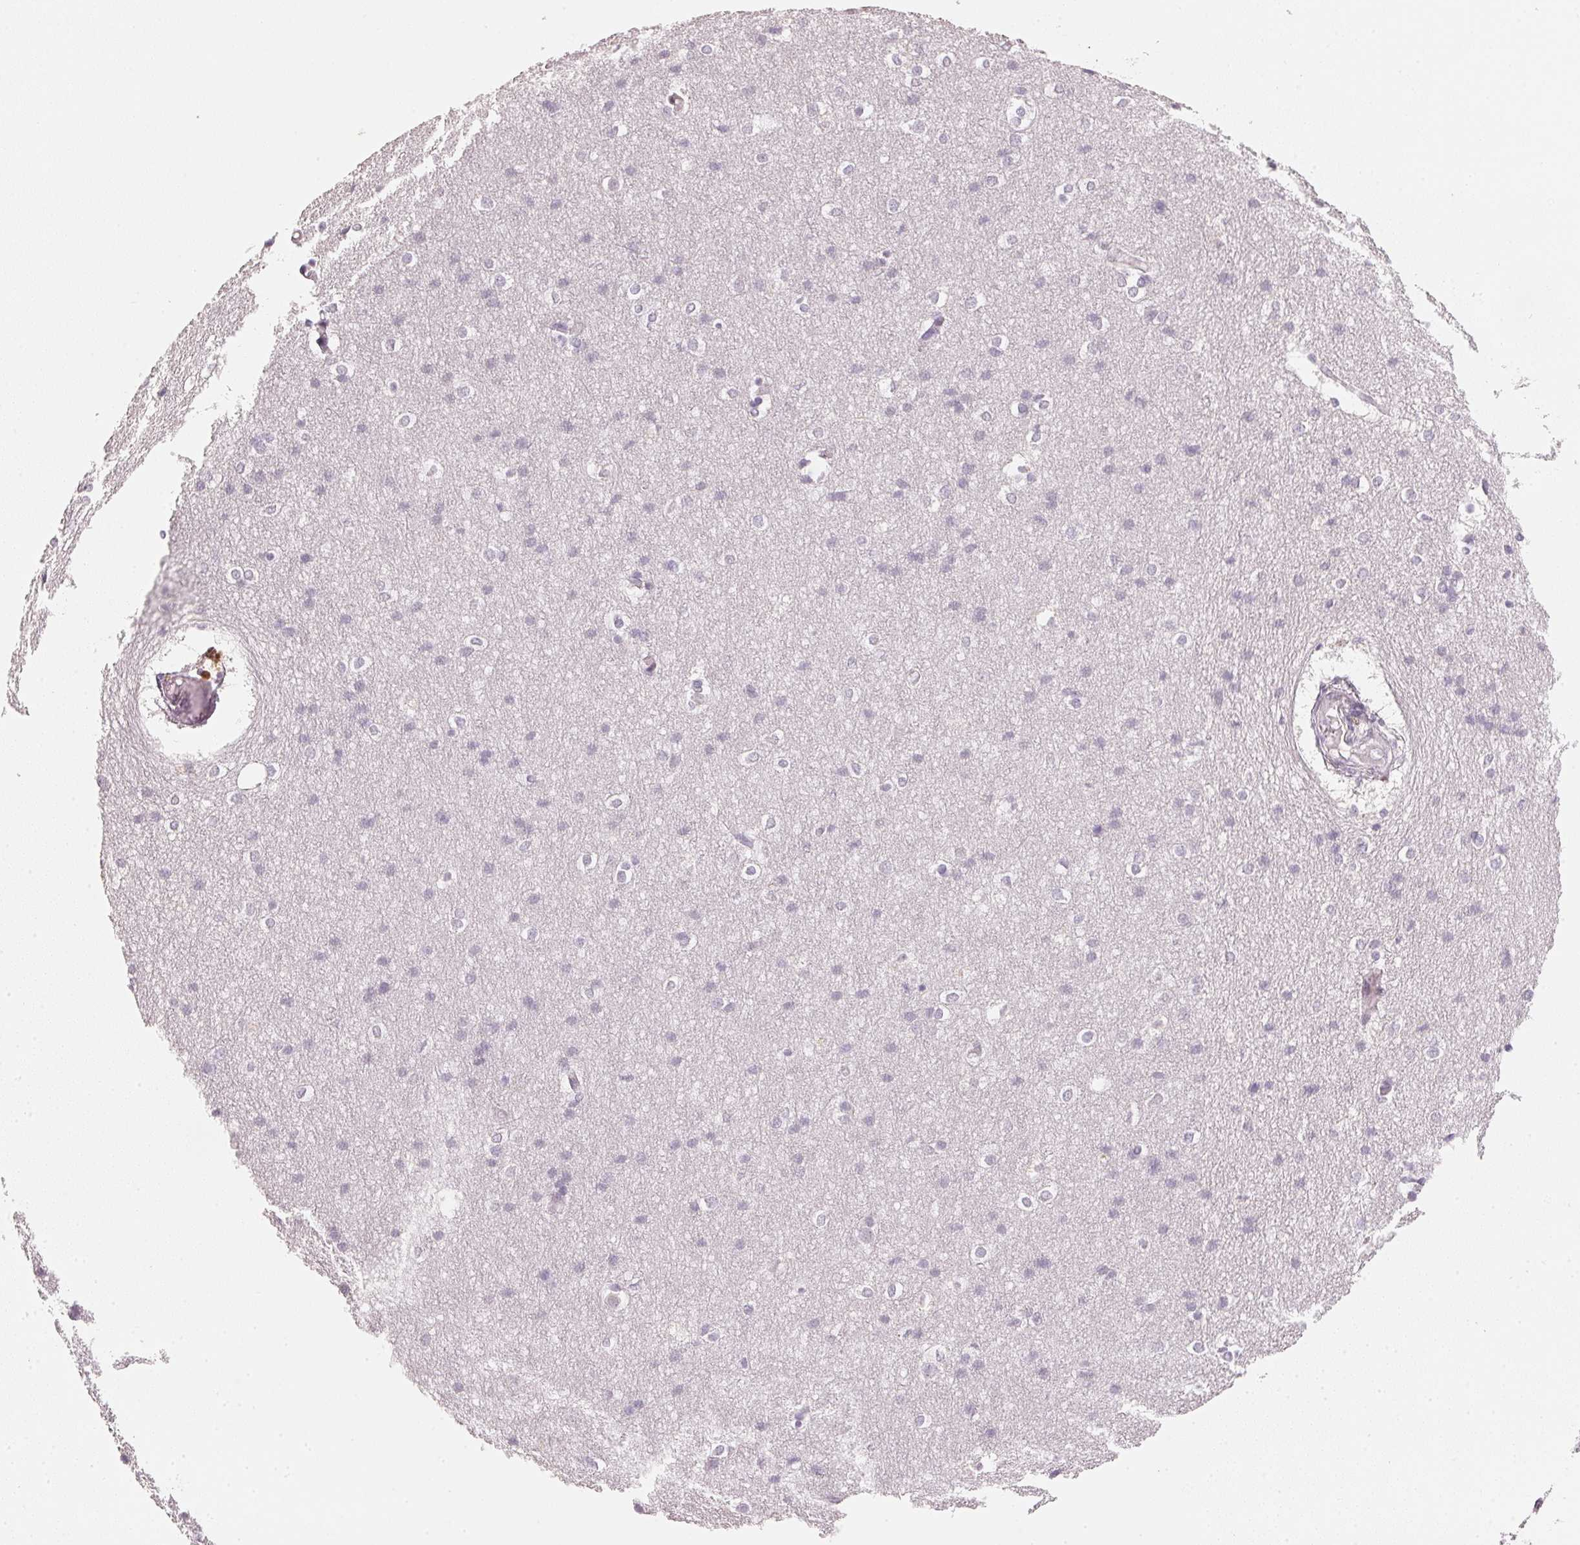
{"staining": {"intensity": "negative", "quantity": "none", "location": "none"}, "tissue": "cerebral cortex", "cell_type": "Endothelial cells", "image_type": "normal", "snomed": [{"axis": "morphology", "description": "Normal tissue, NOS"}, {"axis": "topography", "description": "Cerebral cortex"}], "caption": "A photomicrograph of human cerebral cortex is negative for staining in endothelial cells. The staining is performed using DAB brown chromogen with nuclei counter-stained in using hematoxylin.", "gene": "IGFBP1", "patient": {"sex": "male", "age": 37}}